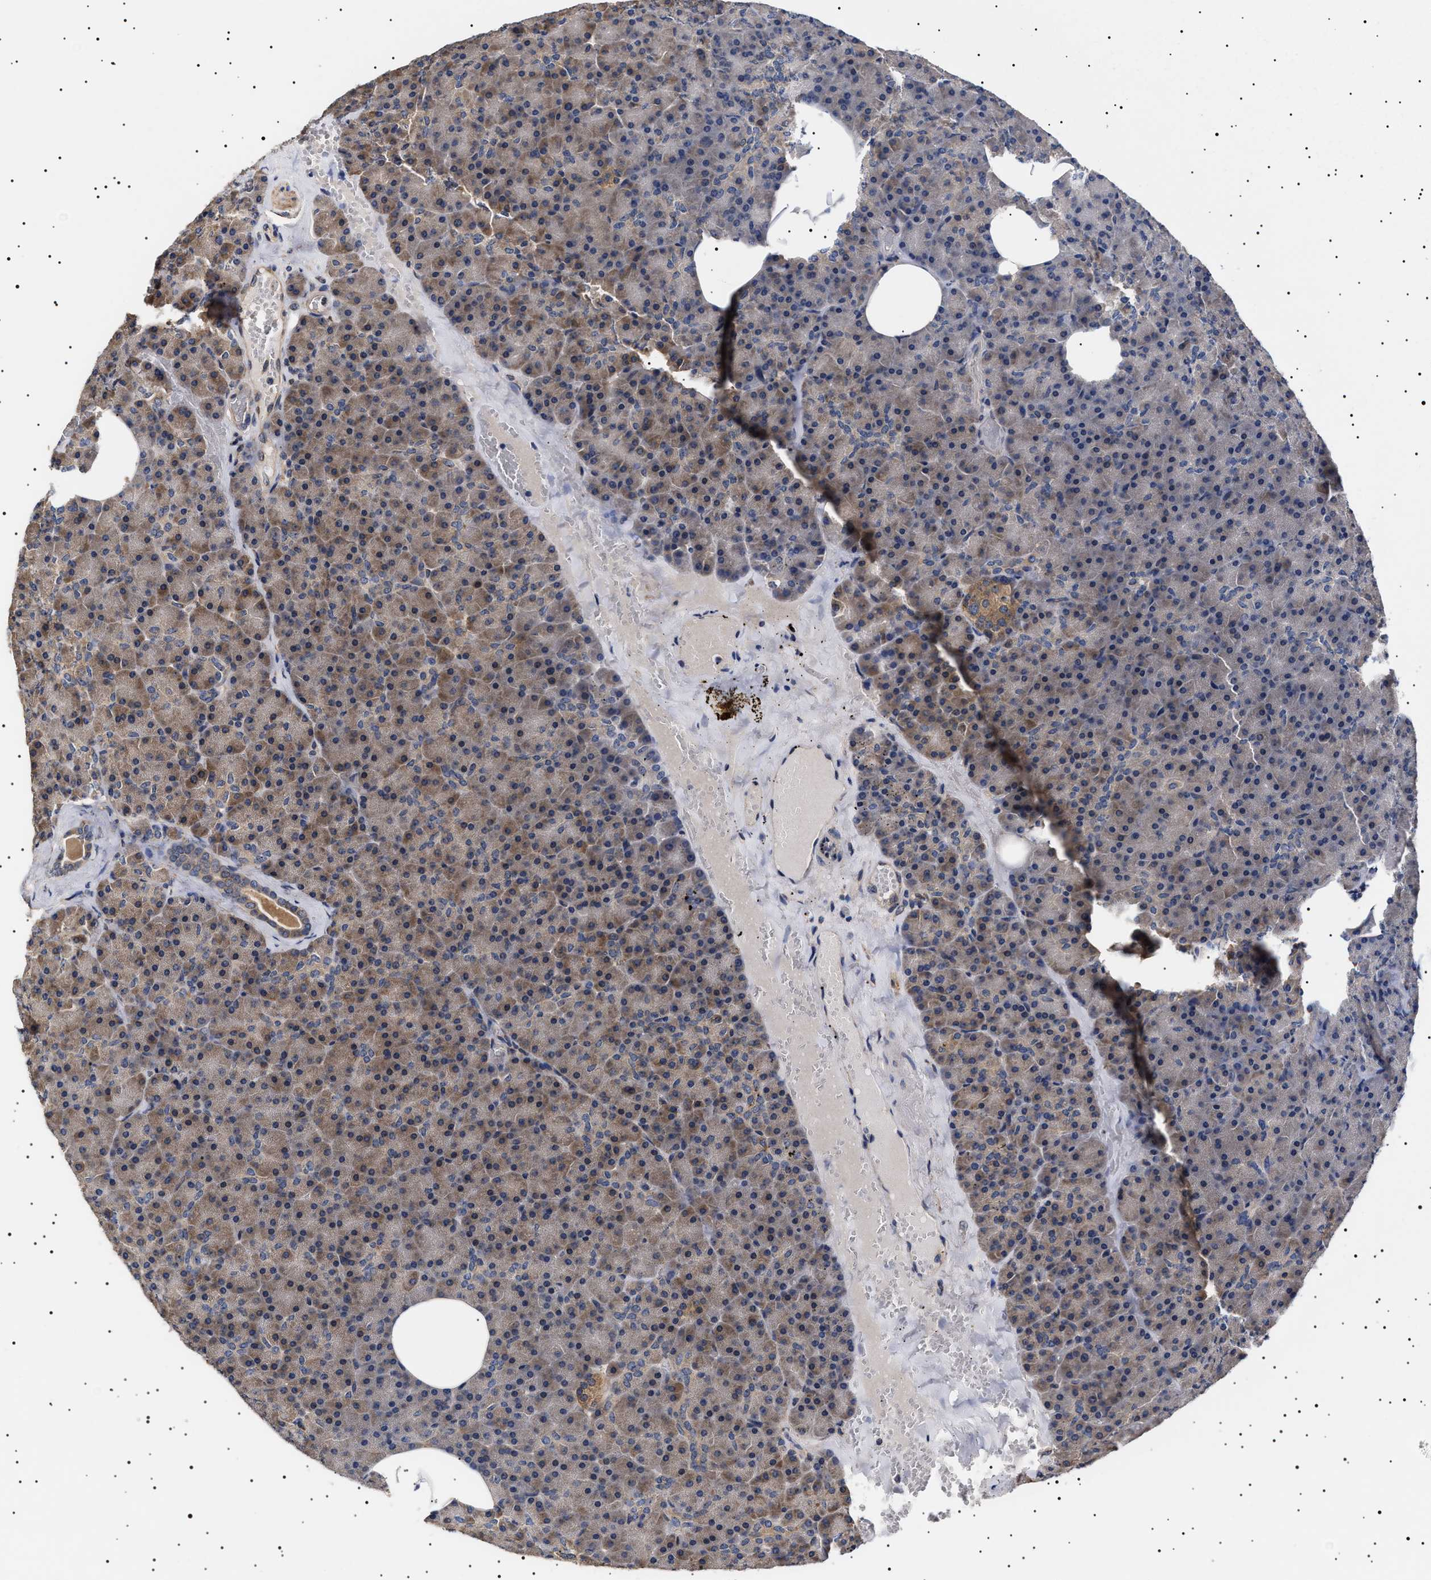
{"staining": {"intensity": "moderate", "quantity": ">75%", "location": "cytoplasmic/membranous,nuclear"}, "tissue": "pancreas", "cell_type": "Exocrine glandular cells", "image_type": "normal", "snomed": [{"axis": "morphology", "description": "Normal tissue, NOS"}, {"axis": "morphology", "description": "Carcinoid, malignant, NOS"}, {"axis": "topography", "description": "Pancreas"}], "caption": "DAB immunohistochemical staining of normal pancreas demonstrates moderate cytoplasmic/membranous,nuclear protein staining in approximately >75% of exocrine glandular cells. The staining was performed using DAB (3,3'-diaminobenzidine) to visualize the protein expression in brown, while the nuclei were stained in blue with hematoxylin (Magnification: 20x).", "gene": "KRBA1", "patient": {"sex": "female", "age": 35}}